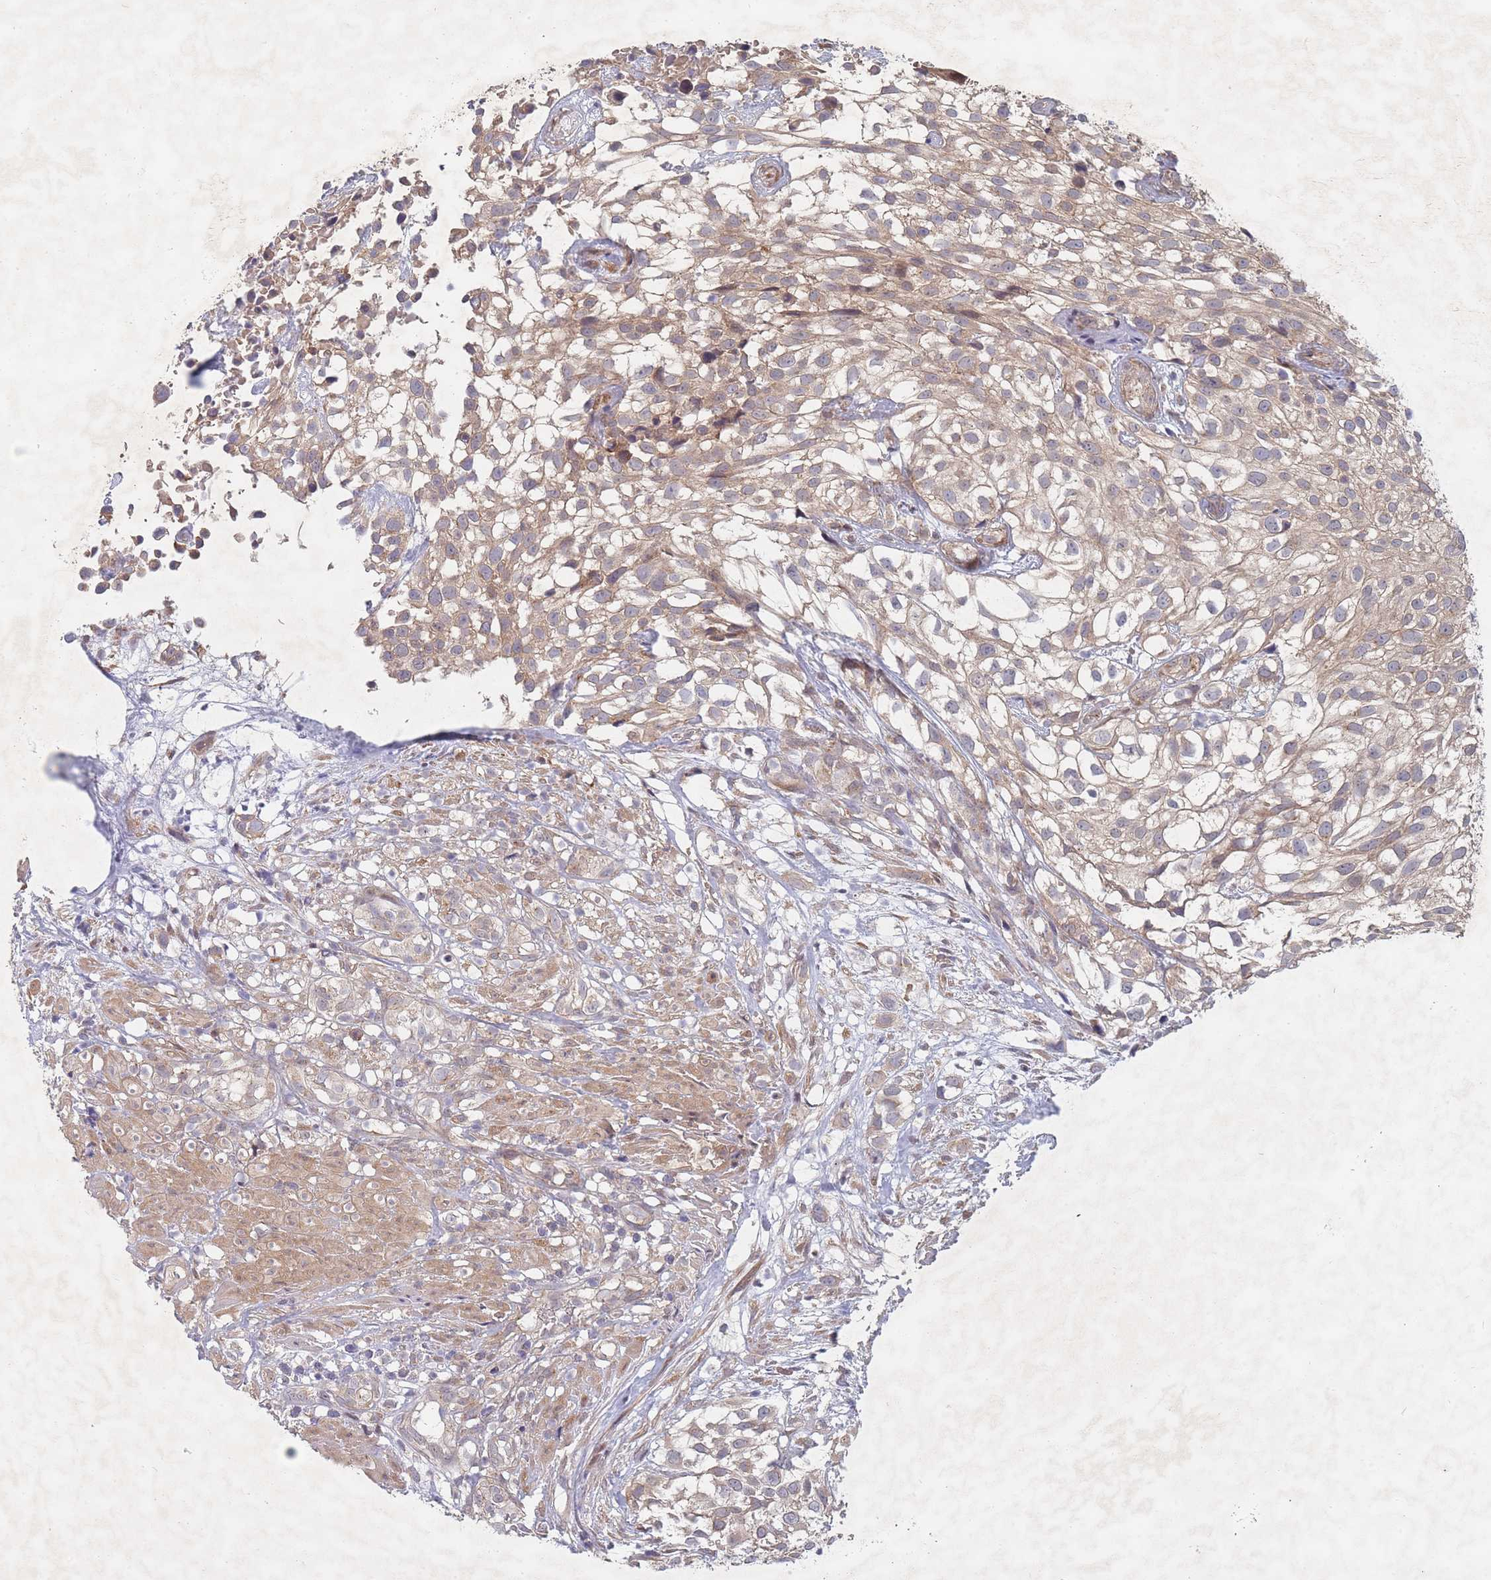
{"staining": {"intensity": "weak", "quantity": ">75%", "location": "cytoplasmic/membranous"}, "tissue": "urothelial cancer", "cell_type": "Tumor cells", "image_type": "cancer", "snomed": [{"axis": "morphology", "description": "Urothelial carcinoma, High grade"}, {"axis": "topography", "description": "Urinary bladder"}], "caption": "Immunohistochemical staining of human urothelial cancer demonstrates low levels of weak cytoplasmic/membranous staining in about >75% of tumor cells.", "gene": "SLC35F5", "patient": {"sex": "male", "age": 56}}